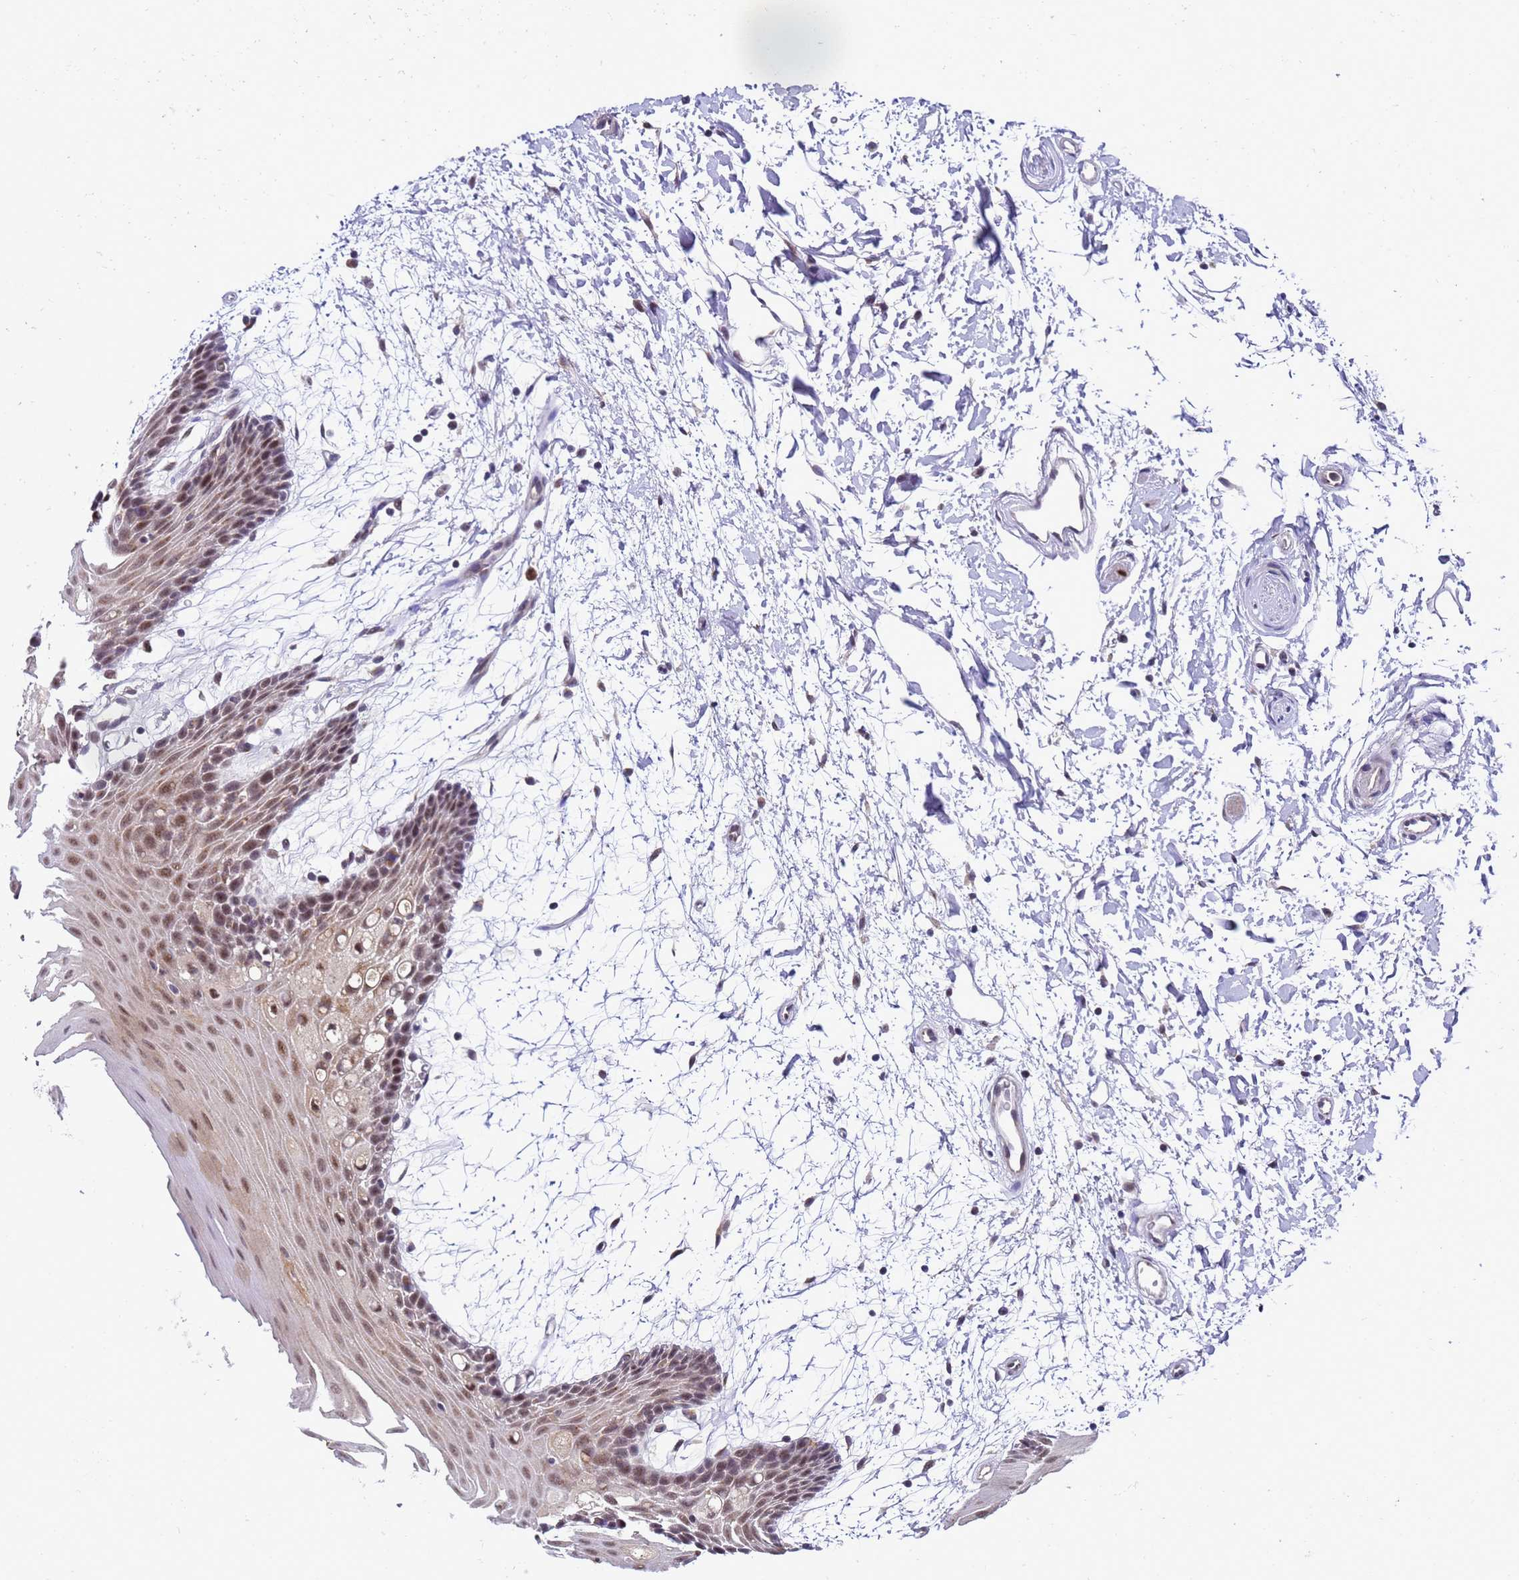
{"staining": {"intensity": "moderate", "quantity": ">75%", "location": "cytoplasmic/membranous,nuclear"}, "tissue": "oral mucosa", "cell_type": "Squamous epithelial cells", "image_type": "normal", "snomed": [{"axis": "morphology", "description": "Normal tissue, NOS"}, {"axis": "topography", "description": "Skeletal muscle"}, {"axis": "topography", "description": "Oral tissue"}, {"axis": "topography", "description": "Salivary gland"}, {"axis": "topography", "description": "Peripheral nerve tissue"}], "caption": "DAB (3,3'-diaminobenzidine) immunohistochemical staining of unremarkable human oral mucosa exhibits moderate cytoplasmic/membranous,nuclear protein positivity in about >75% of squamous epithelial cells.", "gene": "C19orf47", "patient": {"sex": "male", "age": 54}}